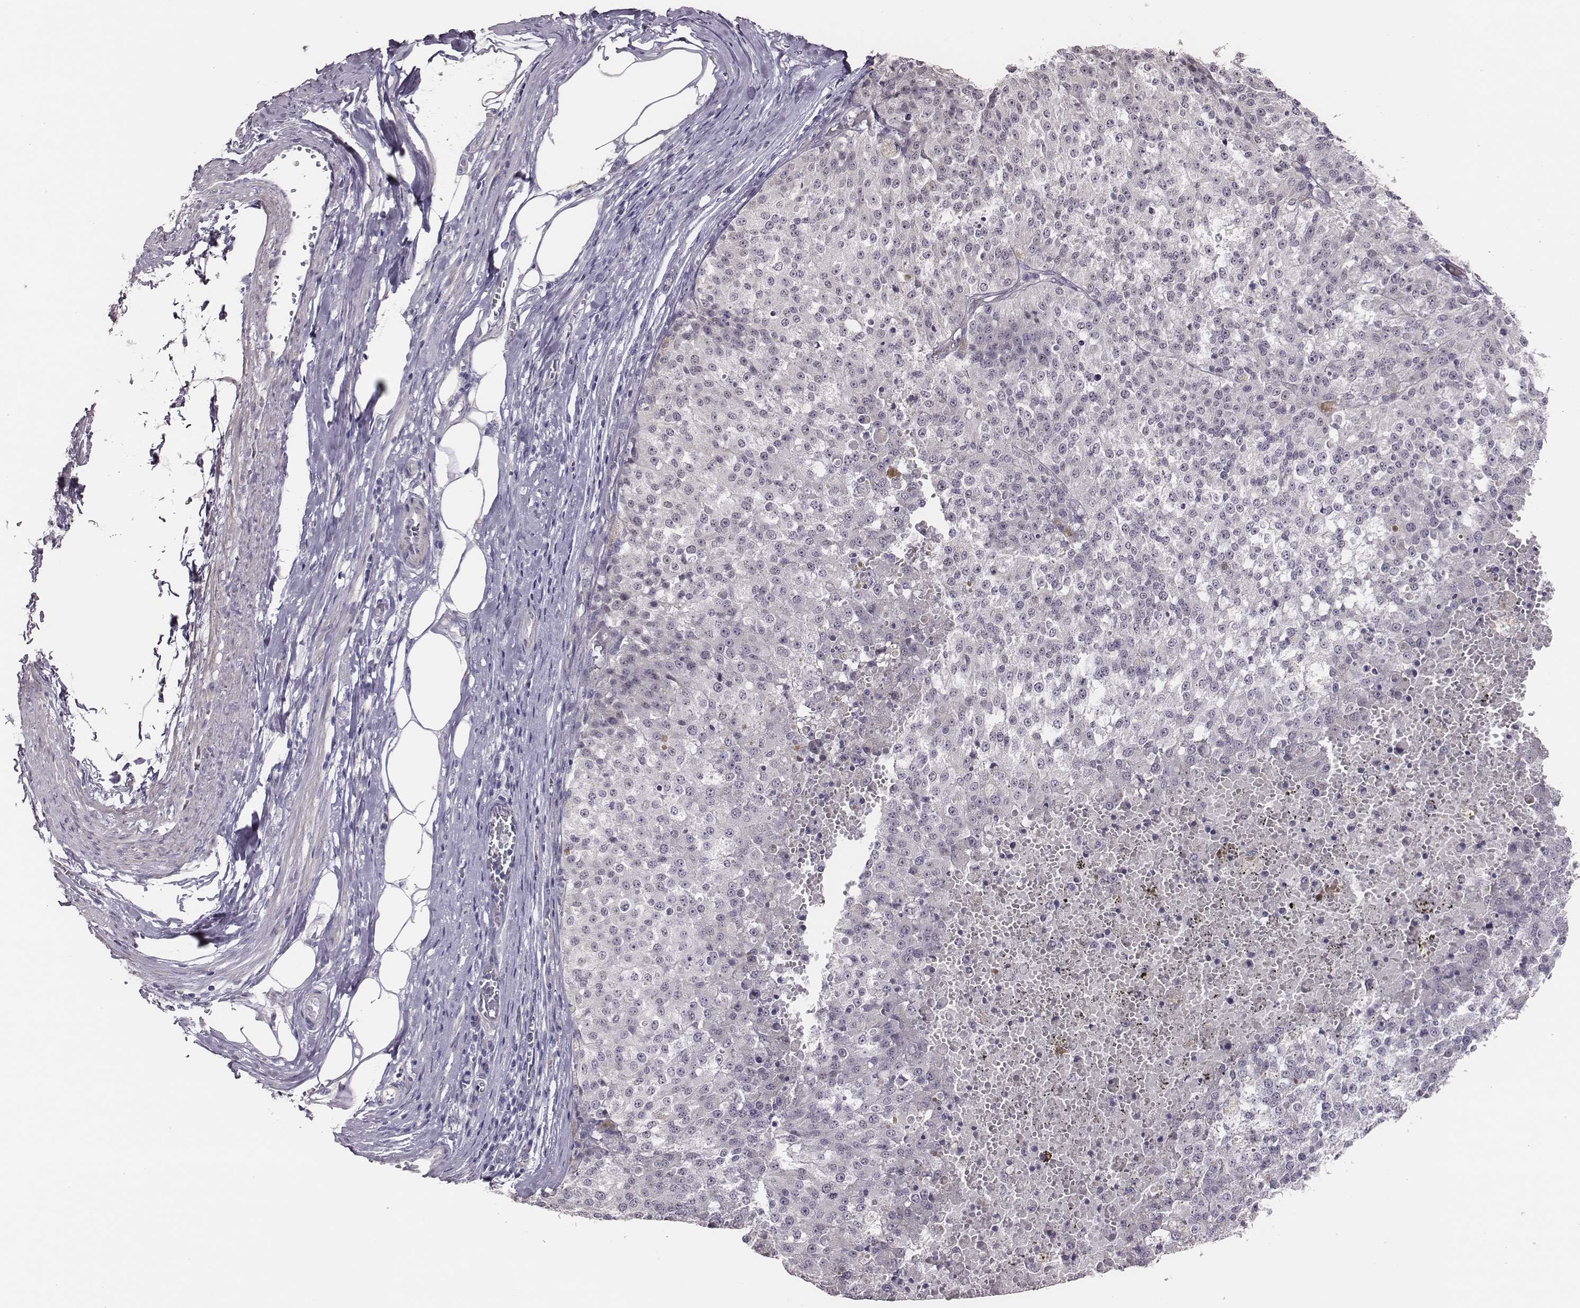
{"staining": {"intensity": "negative", "quantity": "none", "location": "none"}, "tissue": "melanoma", "cell_type": "Tumor cells", "image_type": "cancer", "snomed": [{"axis": "morphology", "description": "Malignant melanoma, Metastatic site"}, {"axis": "topography", "description": "Lymph node"}], "caption": "Photomicrograph shows no significant protein expression in tumor cells of malignant melanoma (metastatic site).", "gene": "SCML2", "patient": {"sex": "female", "age": 64}}